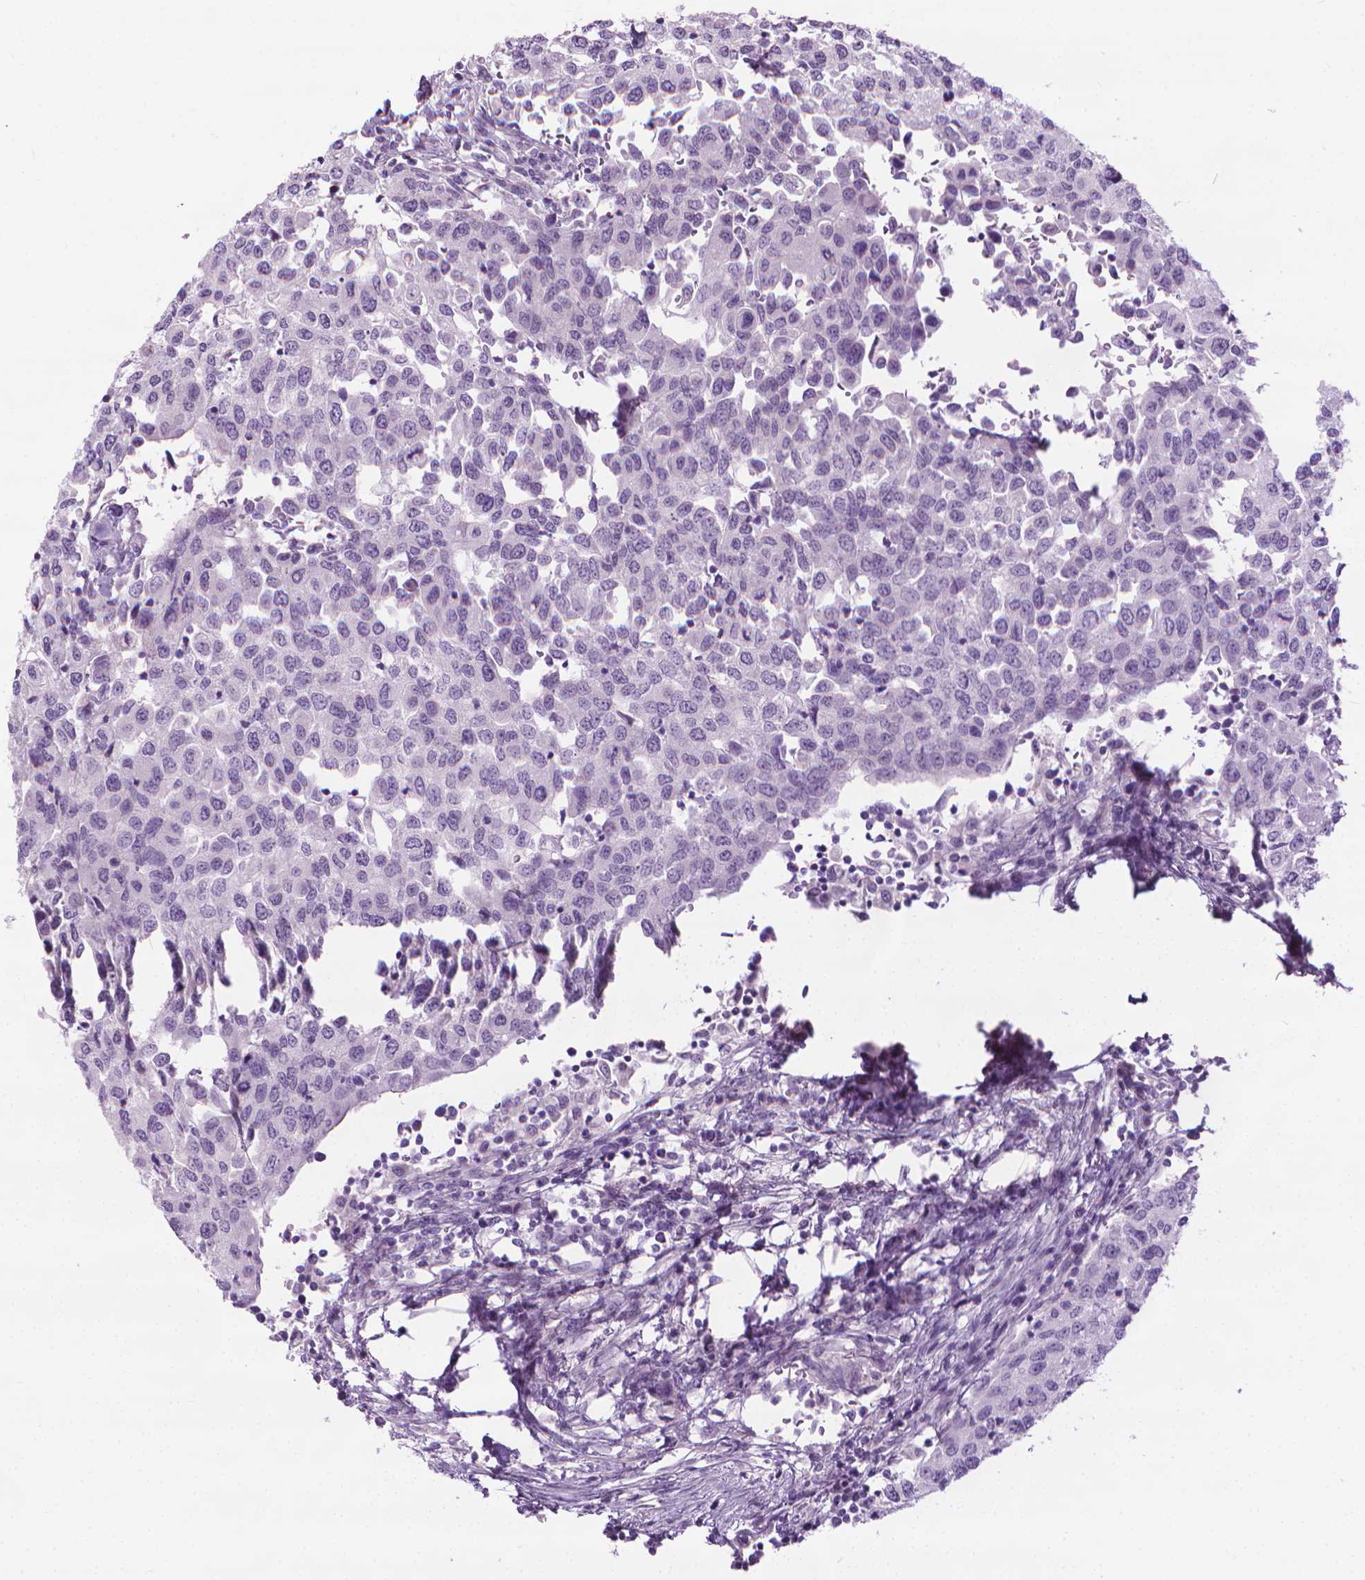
{"staining": {"intensity": "negative", "quantity": "none", "location": "none"}, "tissue": "urothelial cancer", "cell_type": "Tumor cells", "image_type": "cancer", "snomed": [{"axis": "morphology", "description": "Urothelial carcinoma, High grade"}, {"axis": "topography", "description": "Urinary bladder"}], "caption": "This is a histopathology image of immunohistochemistry (IHC) staining of urothelial carcinoma (high-grade), which shows no positivity in tumor cells.", "gene": "DNAI7", "patient": {"sex": "female", "age": 78}}